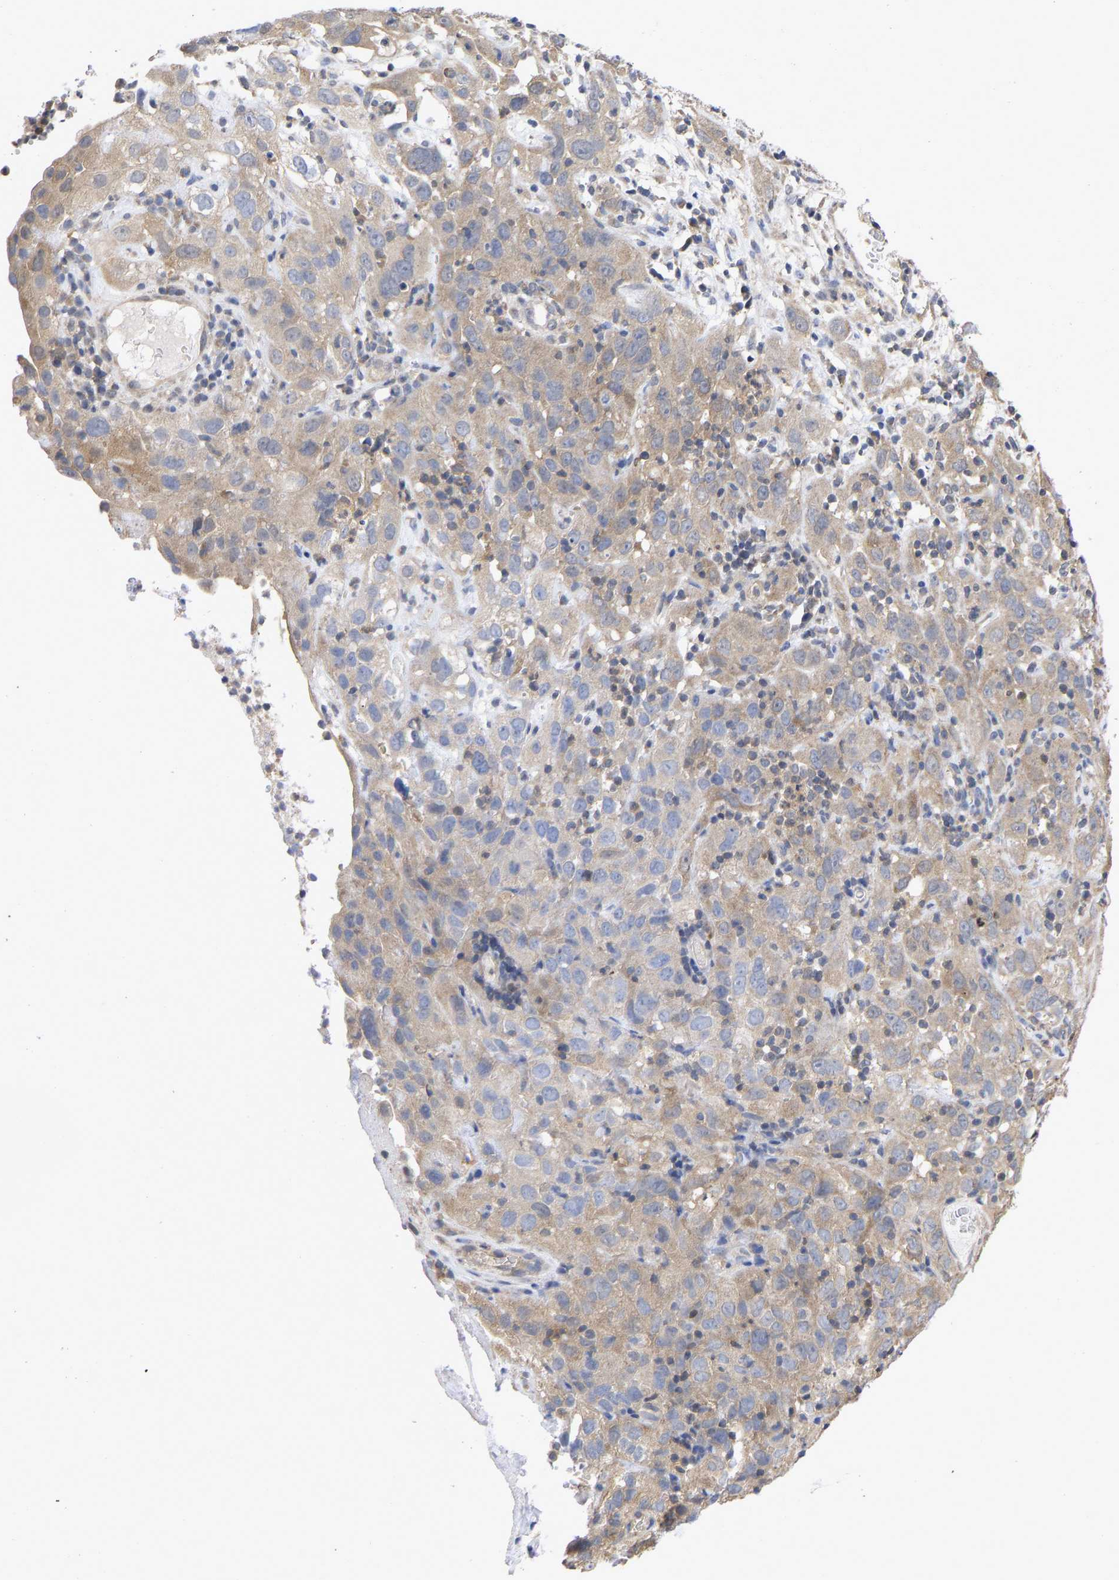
{"staining": {"intensity": "weak", "quantity": ">75%", "location": "cytoplasmic/membranous"}, "tissue": "cervical cancer", "cell_type": "Tumor cells", "image_type": "cancer", "snomed": [{"axis": "morphology", "description": "Squamous cell carcinoma, NOS"}, {"axis": "topography", "description": "Cervix"}], "caption": "Protein staining by IHC demonstrates weak cytoplasmic/membranous positivity in about >75% of tumor cells in cervical cancer (squamous cell carcinoma).", "gene": "MAP2K3", "patient": {"sex": "female", "age": 32}}